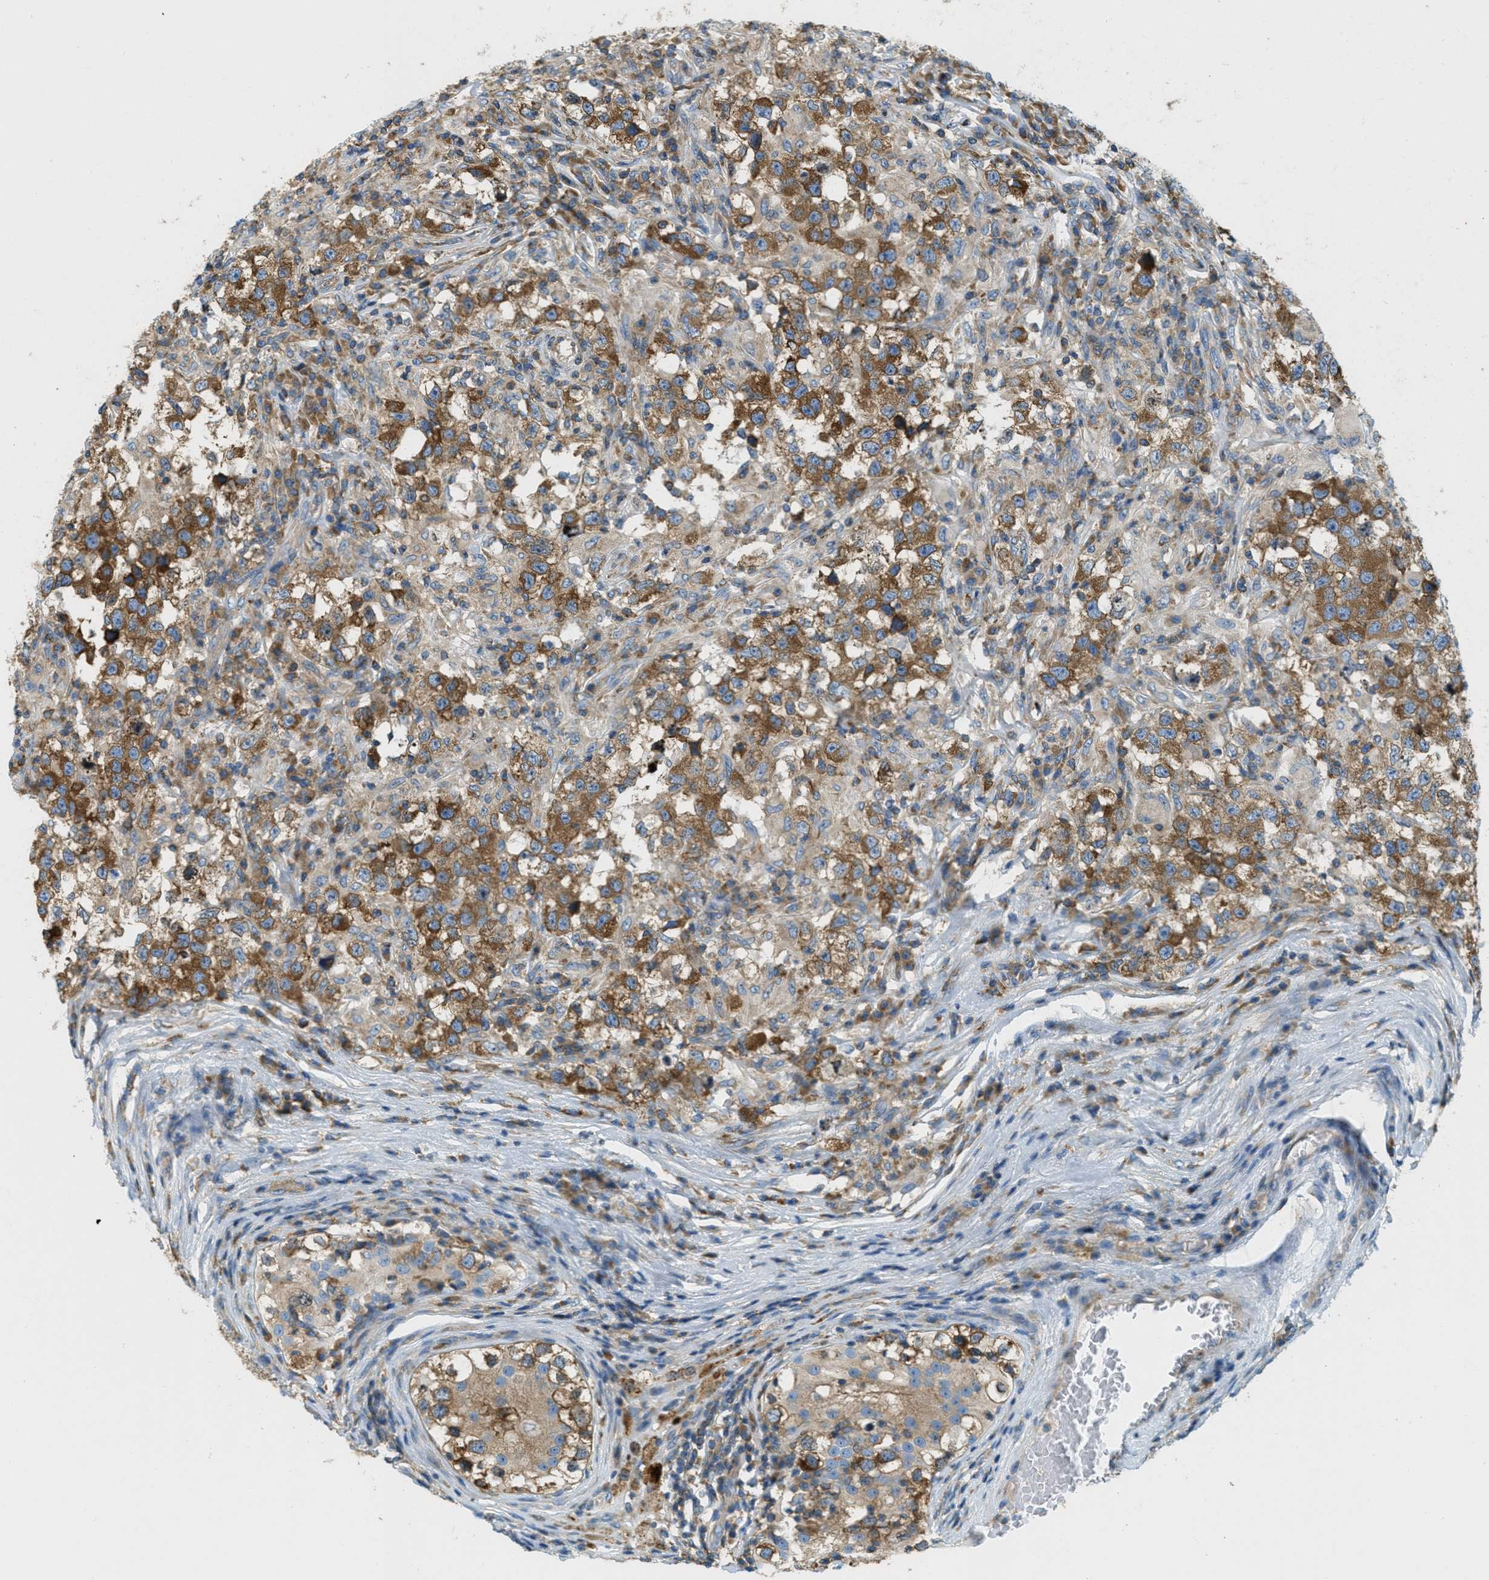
{"staining": {"intensity": "moderate", "quantity": ">75%", "location": "cytoplasmic/membranous"}, "tissue": "testis cancer", "cell_type": "Tumor cells", "image_type": "cancer", "snomed": [{"axis": "morphology", "description": "Carcinoma, Embryonal, NOS"}, {"axis": "topography", "description": "Testis"}], "caption": "This is an image of immunohistochemistry (IHC) staining of testis cancer, which shows moderate expression in the cytoplasmic/membranous of tumor cells.", "gene": "ABCF1", "patient": {"sex": "male", "age": 21}}